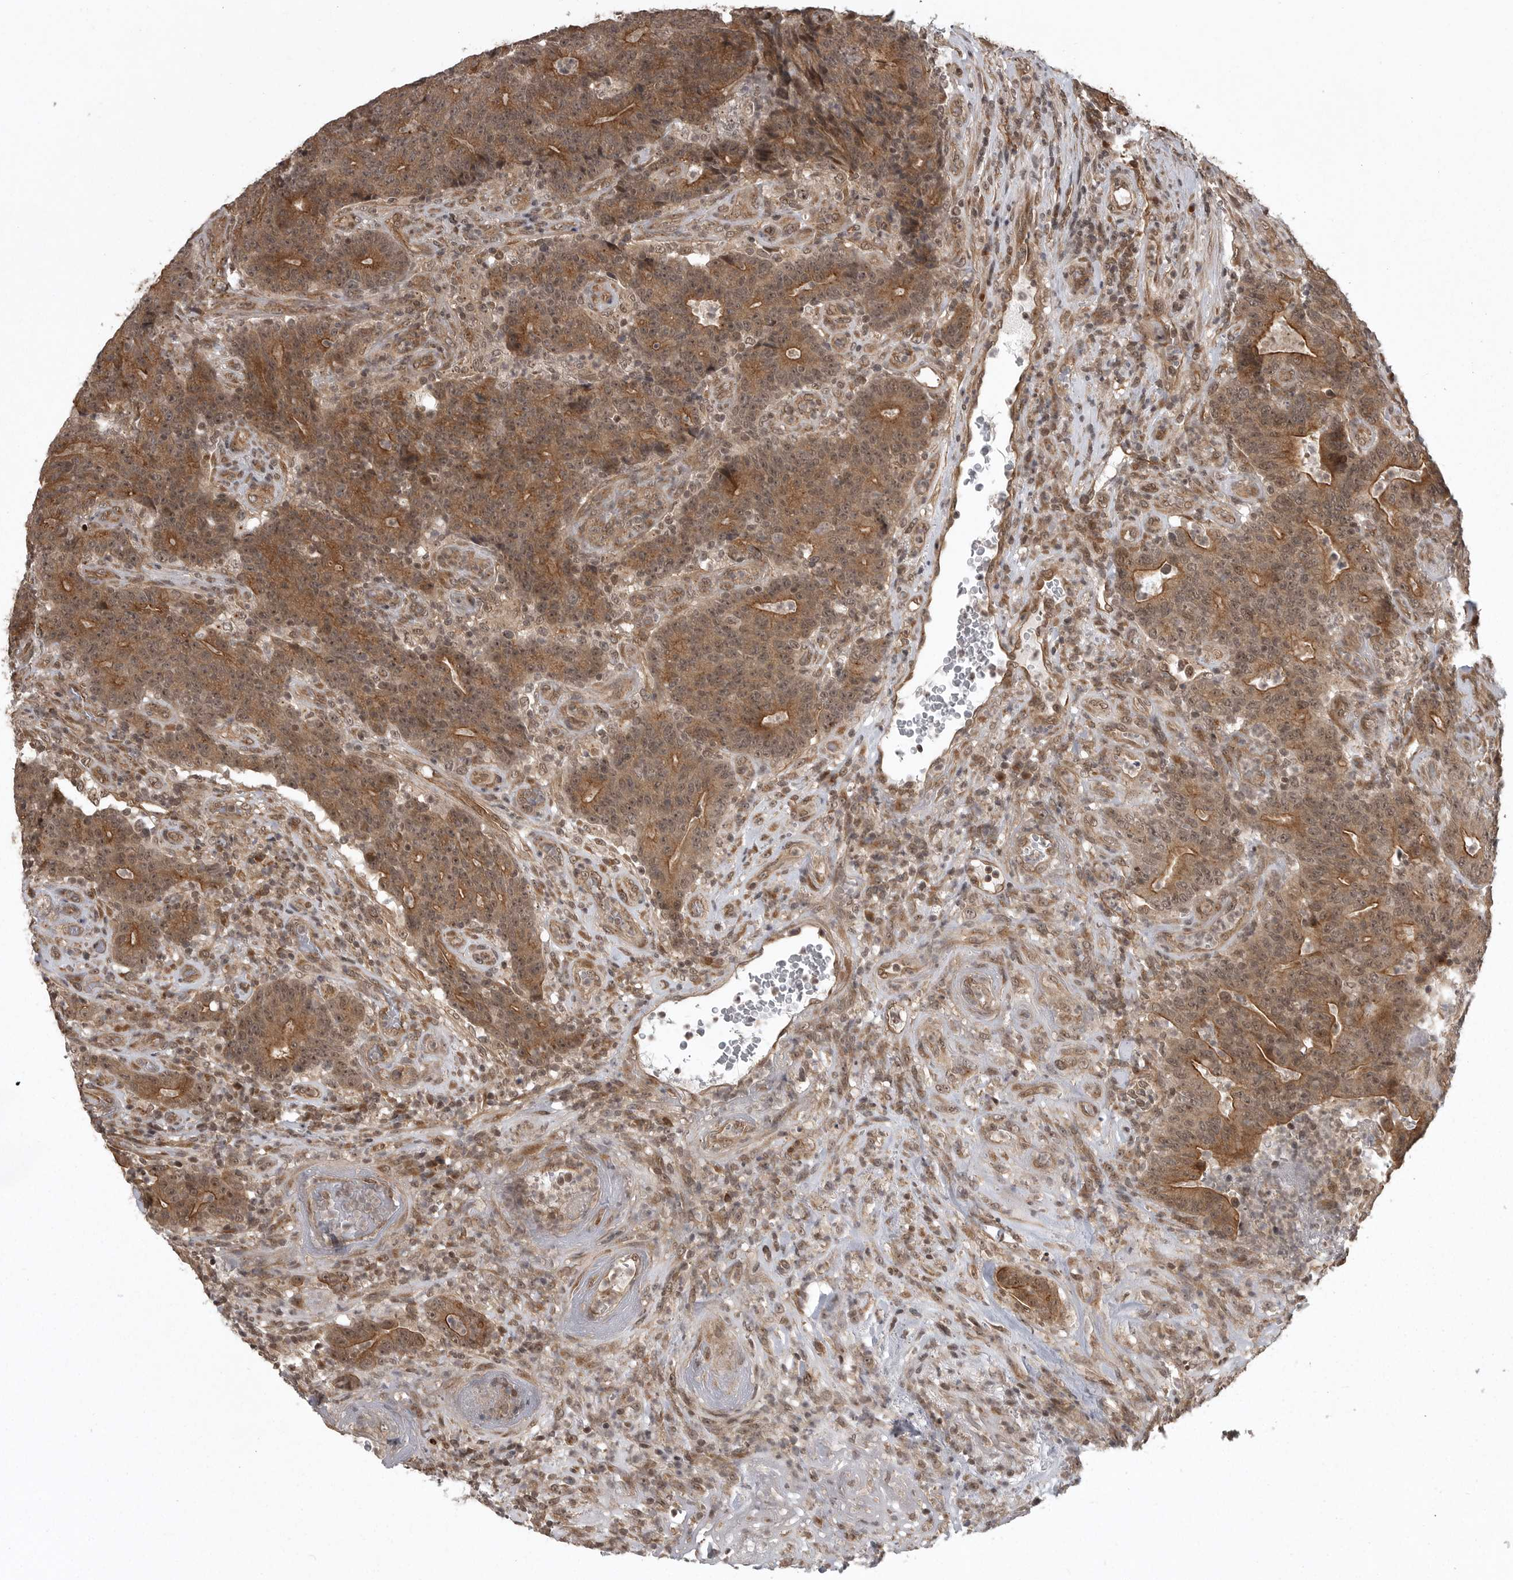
{"staining": {"intensity": "moderate", "quantity": ">75%", "location": "cytoplasmic/membranous"}, "tissue": "colorectal cancer", "cell_type": "Tumor cells", "image_type": "cancer", "snomed": [{"axis": "morphology", "description": "Normal tissue, NOS"}, {"axis": "morphology", "description": "Adenocarcinoma, NOS"}, {"axis": "topography", "description": "Colon"}], "caption": "Tumor cells demonstrate moderate cytoplasmic/membranous positivity in about >75% of cells in colorectal cancer (adenocarcinoma).", "gene": "DNAJC8", "patient": {"sex": "female", "age": 75}}